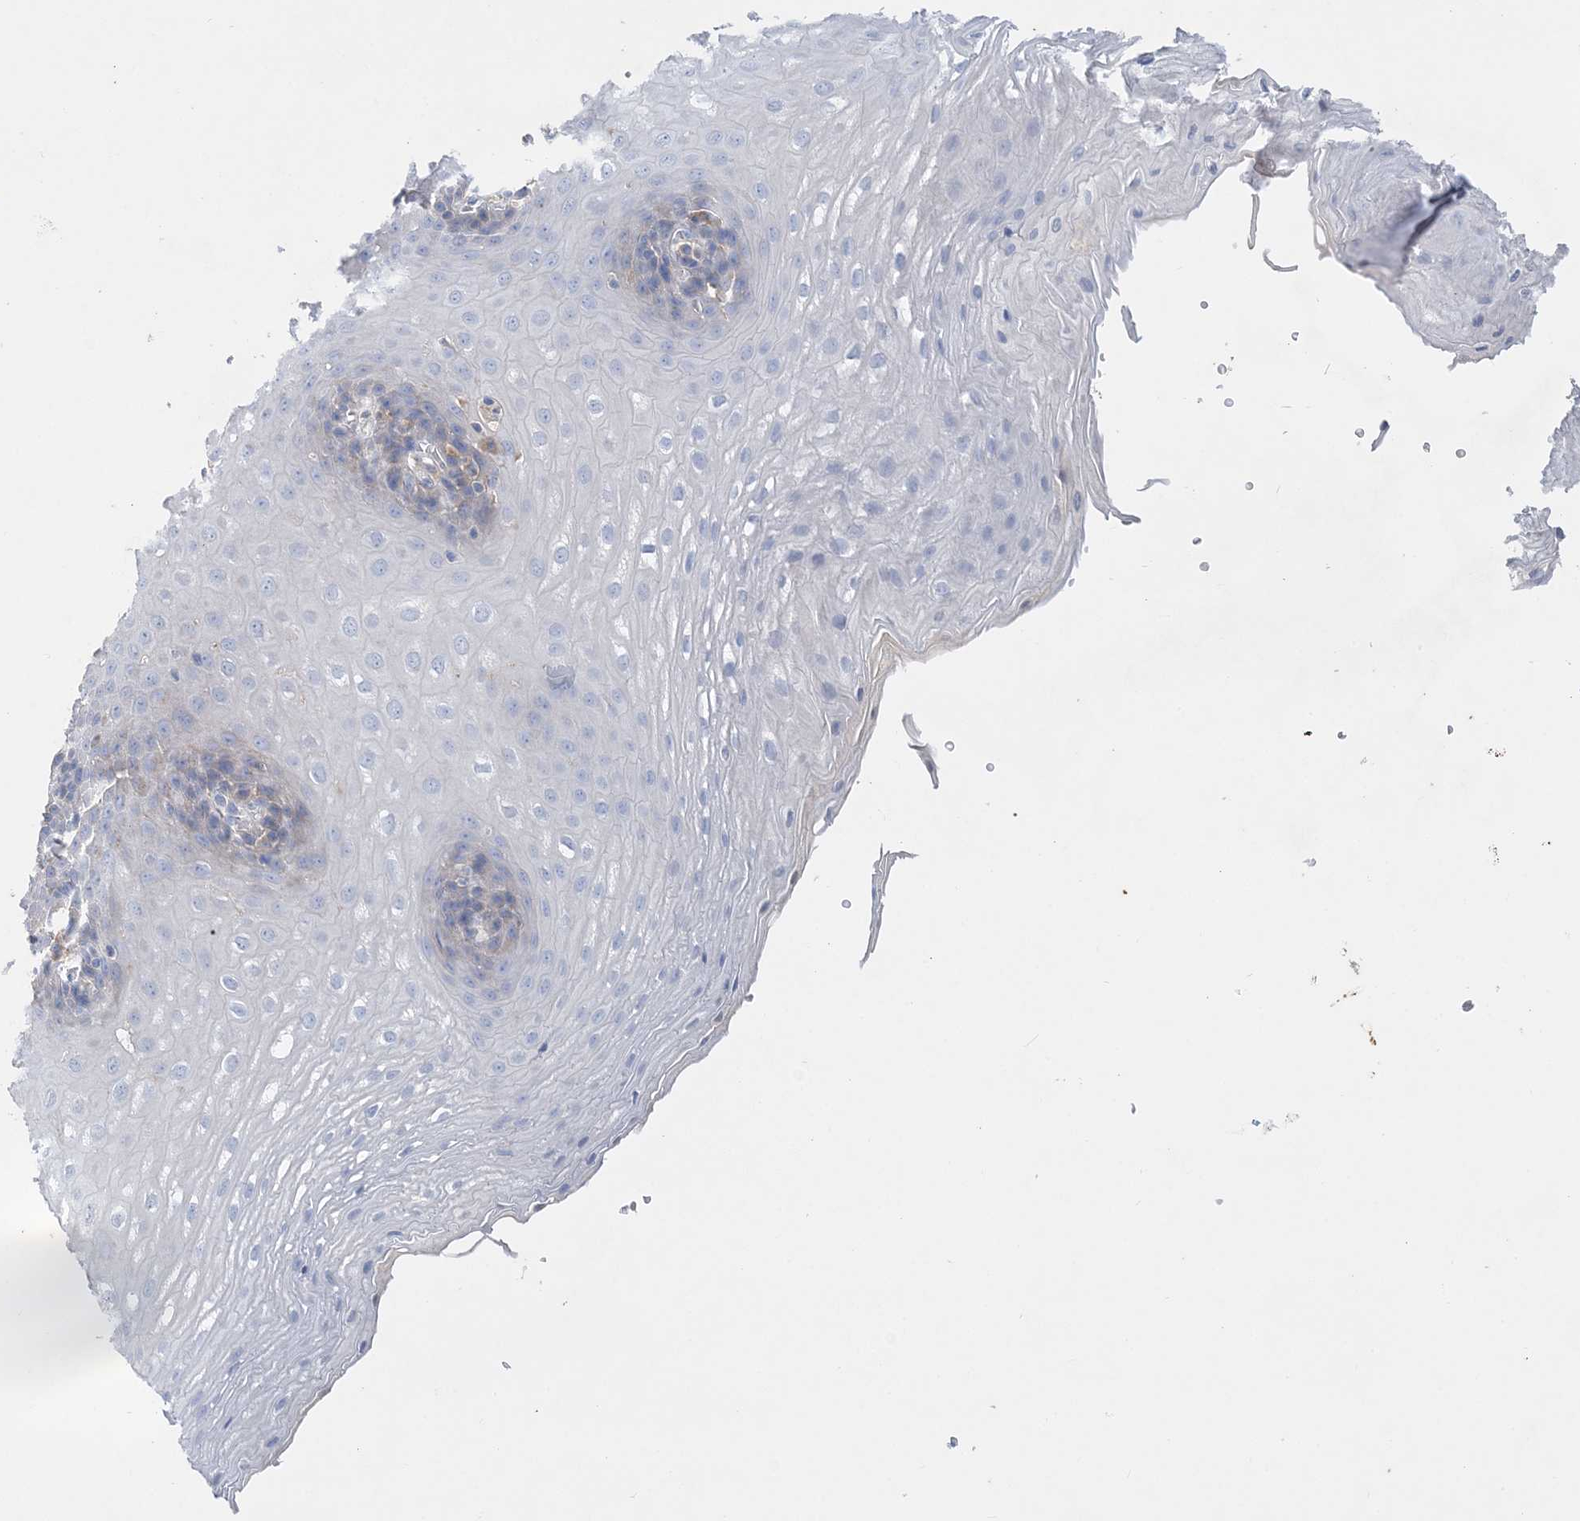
{"staining": {"intensity": "negative", "quantity": "none", "location": "none"}, "tissue": "esophagus", "cell_type": "Squamous epithelial cells", "image_type": "normal", "snomed": [{"axis": "morphology", "description": "Normal tissue, NOS"}, {"axis": "topography", "description": "Esophagus"}], "caption": "Squamous epithelial cells show no significant positivity in benign esophagus. (Immunohistochemistry, brightfield microscopy, high magnification).", "gene": "GRINA", "patient": {"sex": "female", "age": 66}}